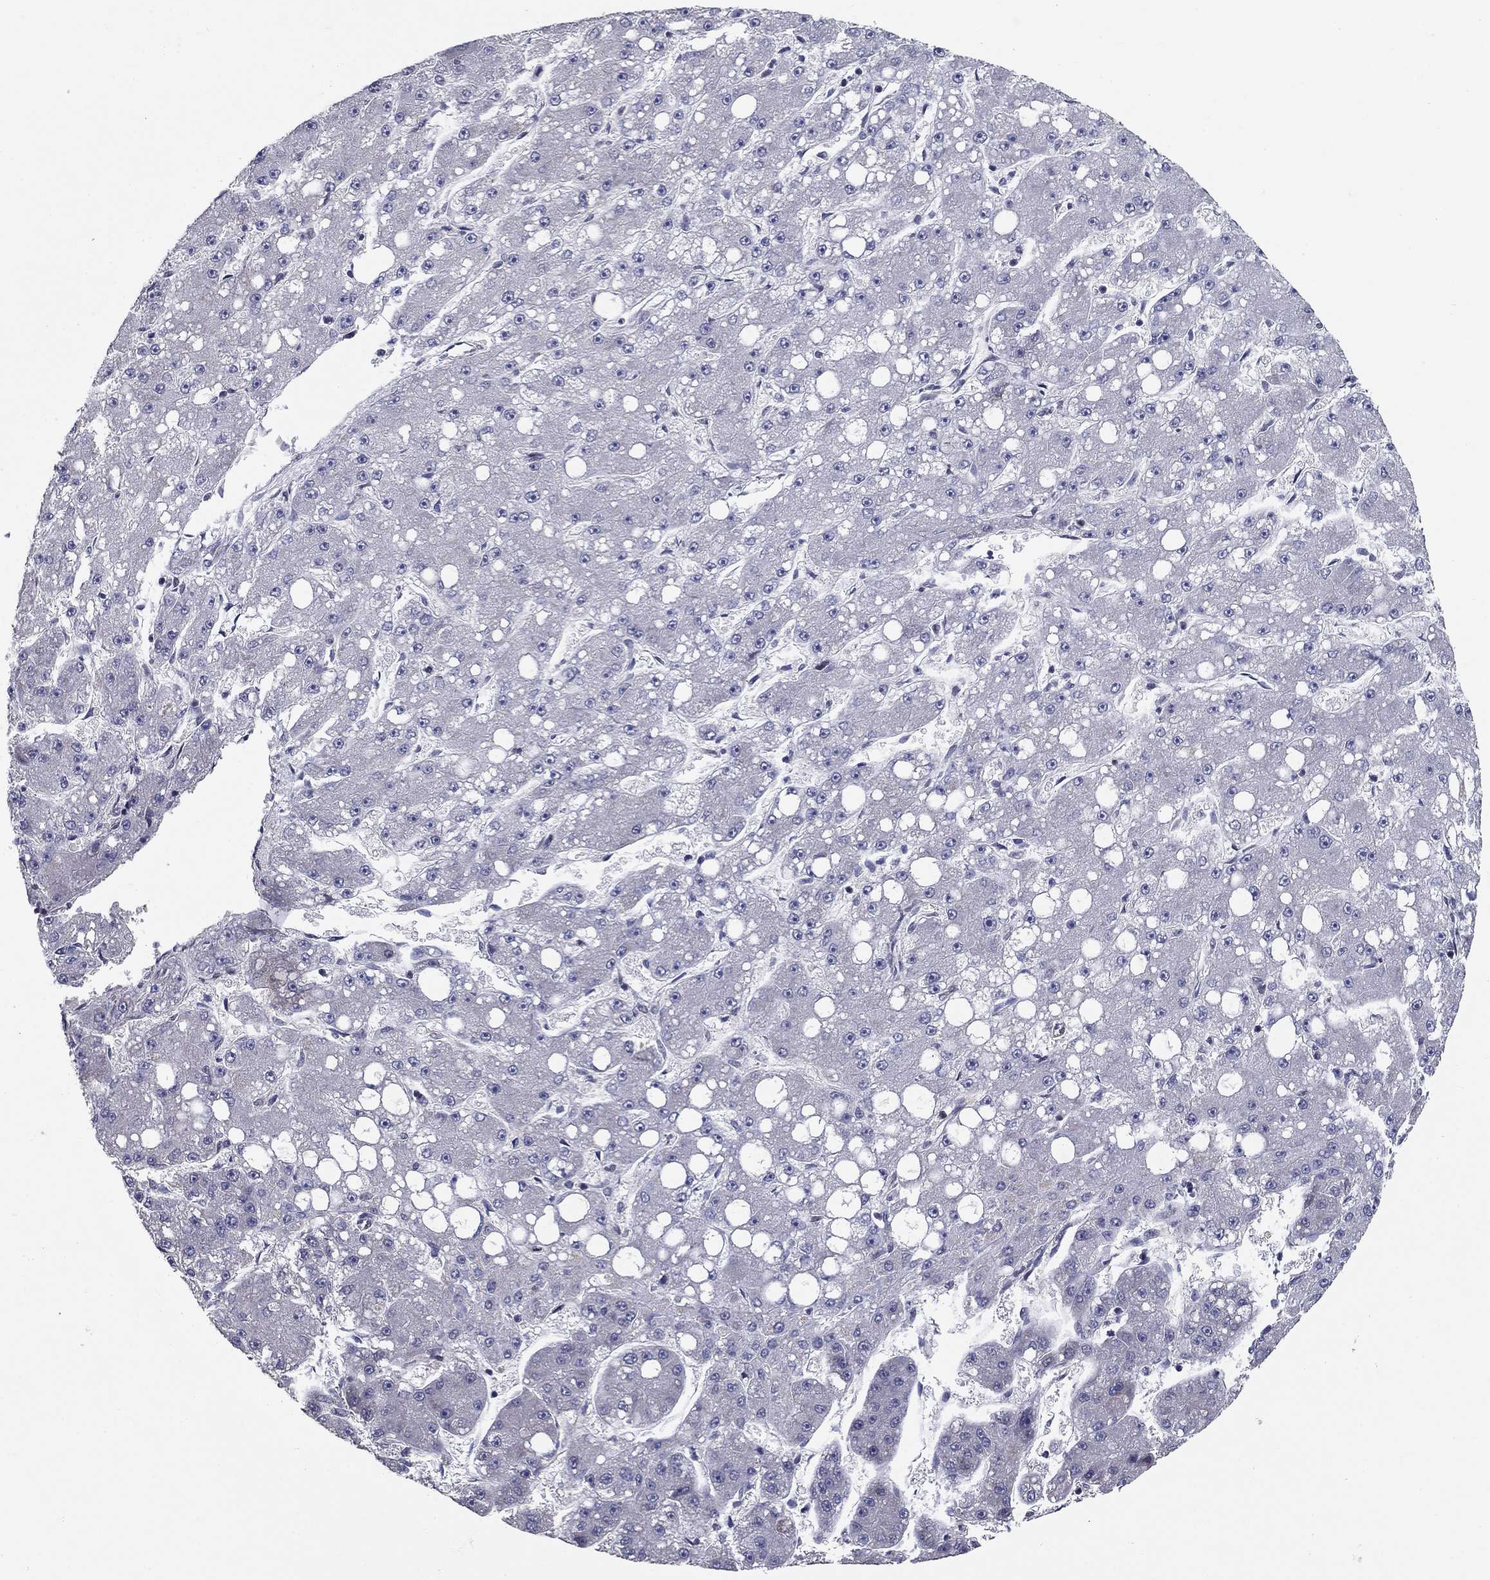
{"staining": {"intensity": "negative", "quantity": "none", "location": "none"}, "tissue": "liver cancer", "cell_type": "Tumor cells", "image_type": "cancer", "snomed": [{"axis": "morphology", "description": "Carcinoma, Hepatocellular, NOS"}, {"axis": "topography", "description": "Liver"}], "caption": "DAB immunohistochemical staining of liver cancer (hepatocellular carcinoma) demonstrates no significant staining in tumor cells.", "gene": "SYNC", "patient": {"sex": "male", "age": 67}}